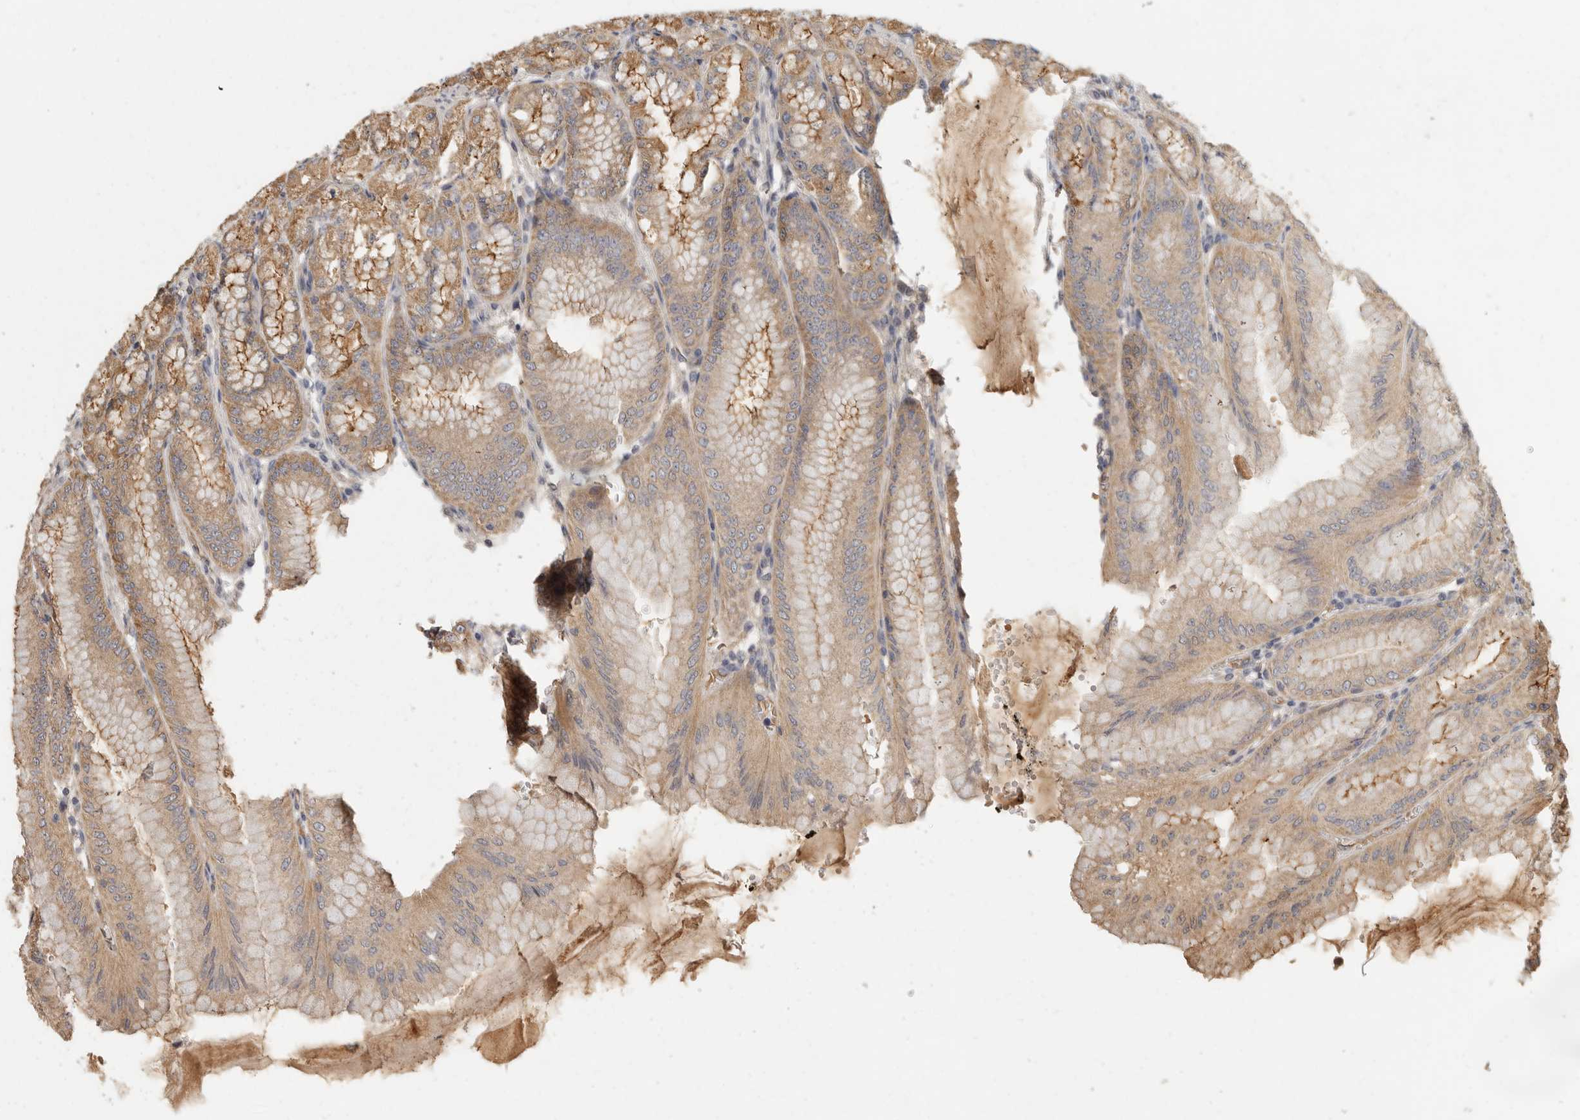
{"staining": {"intensity": "moderate", "quantity": ">75%", "location": "cytoplasmic/membranous"}, "tissue": "stomach", "cell_type": "Glandular cells", "image_type": "normal", "snomed": [{"axis": "morphology", "description": "Normal tissue, NOS"}, {"axis": "topography", "description": "Stomach, lower"}], "caption": "Approximately >75% of glandular cells in unremarkable stomach exhibit moderate cytoplasmic/membranous protein staining as visualized by brown immunohistochemical staining.", "gene": "BAIAP2", "patient": {"sex": "male", "age": 71}}